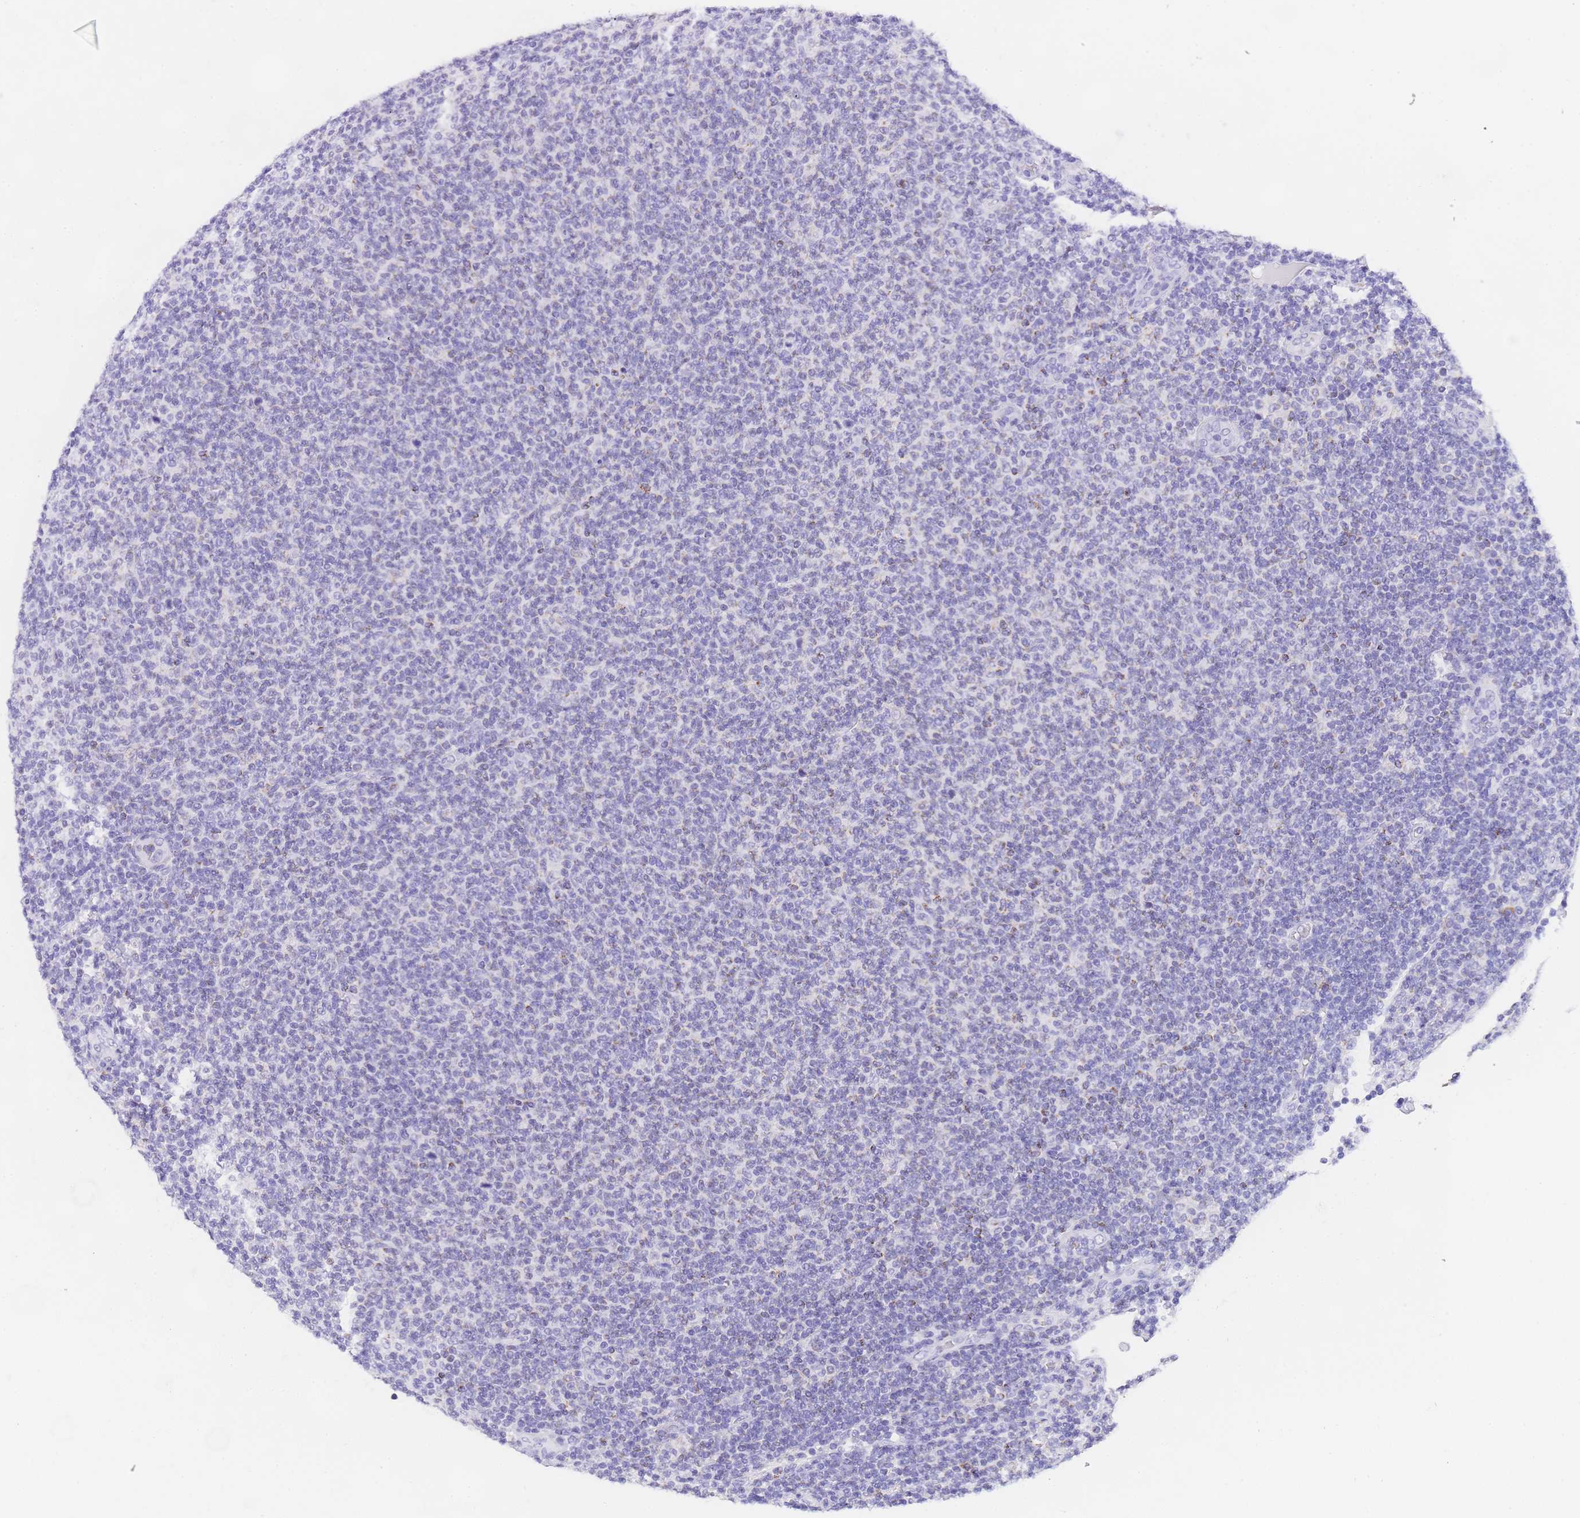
{"staining": {"intensity": "negative", "quantity": "none", "location": "none"}, "tissue": "lymphoma", "cell_type": "Tumor cells", "image_type": "cancer", "snomed": [{"axis": "morphology", "description": "Malignant lymphoma, non-Hodgkin's type, Low grade"}, {"axis": "topography", "description": "Lymph node"}], "caption": "The immunohistochemistry micrograph has no significant positivity in tumor cells of low-grade malignant lymphoma, non-Hodgkin's type tissue.", "gene": "NKD2", "patient": {"sex": "male", "age": 66}}